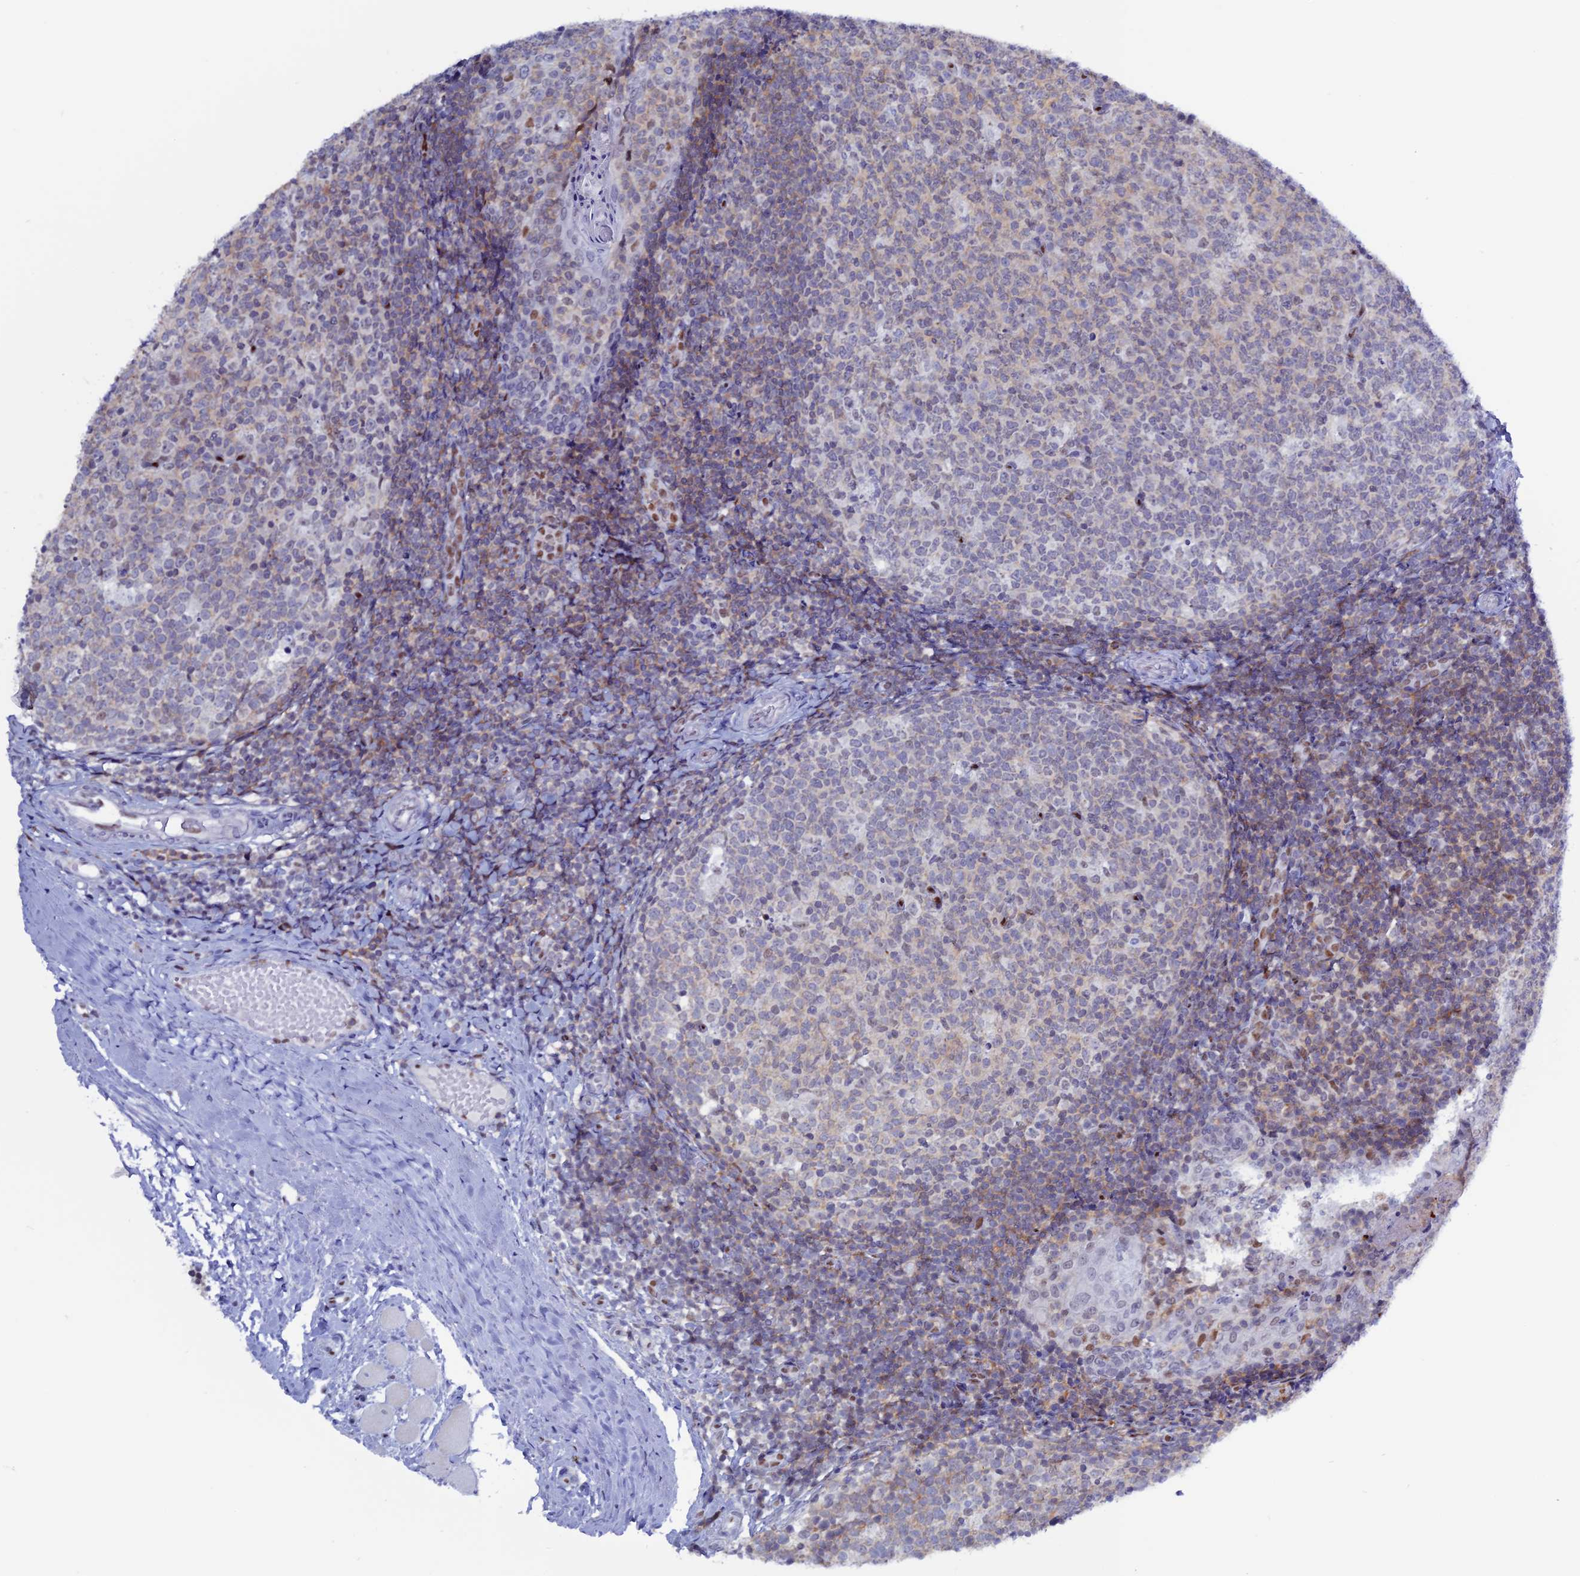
{"staining": {"intensity": "negative", "quantity": "none", "location": "none"}, "tissue": "tonsil", "cell_type": "Germinal center cells", "image_type": "normal", "snomed": [{"axis": "morphology", "description": "Normal tissue, NOS"}, {"axis": "topography", "description": "Tonsil"}], "caption": "A micrograph of tonsil stained for a protein exhibits no brown staining in germinal center cells.", "gene": "NOL4L", "patient": {"sex": "female", "age": 19}}